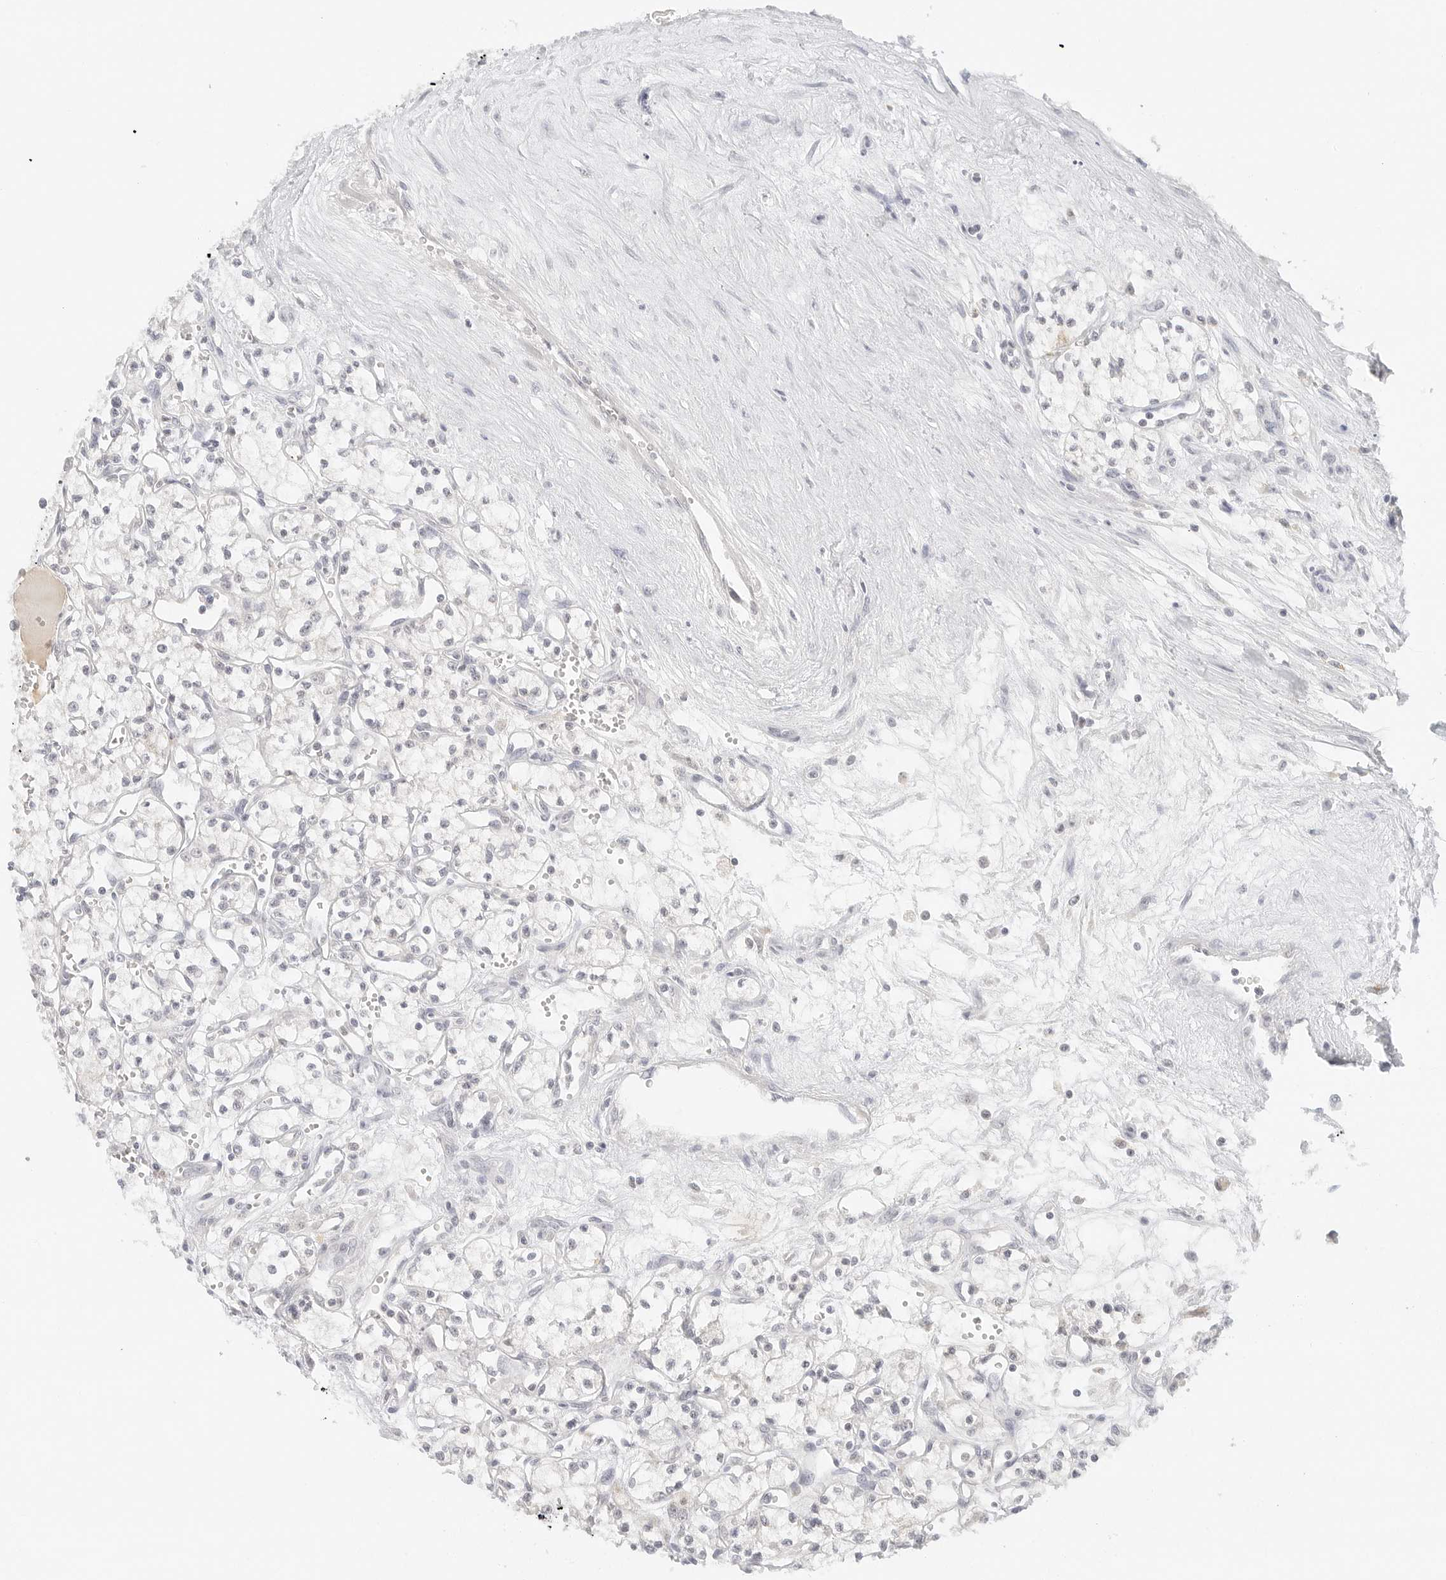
{"staining": {"intensity": "negative", "quantity": "none", "location": "none"}, "tissue": "renal cancer", "cell_type": "Tumor cells", "image_type": "cancer", "snomed": [{"axis": "morphology", "description": "Adenocarcinoma, NOS"}, {"axis": "topography", "description": "Kidney"}], "caption": "A histopathology image of human adenocarcinoma (renal) is negative for staining in tumor cells.", "gene": "NEO1", "patient": {"sex": "male", "age": 59}}